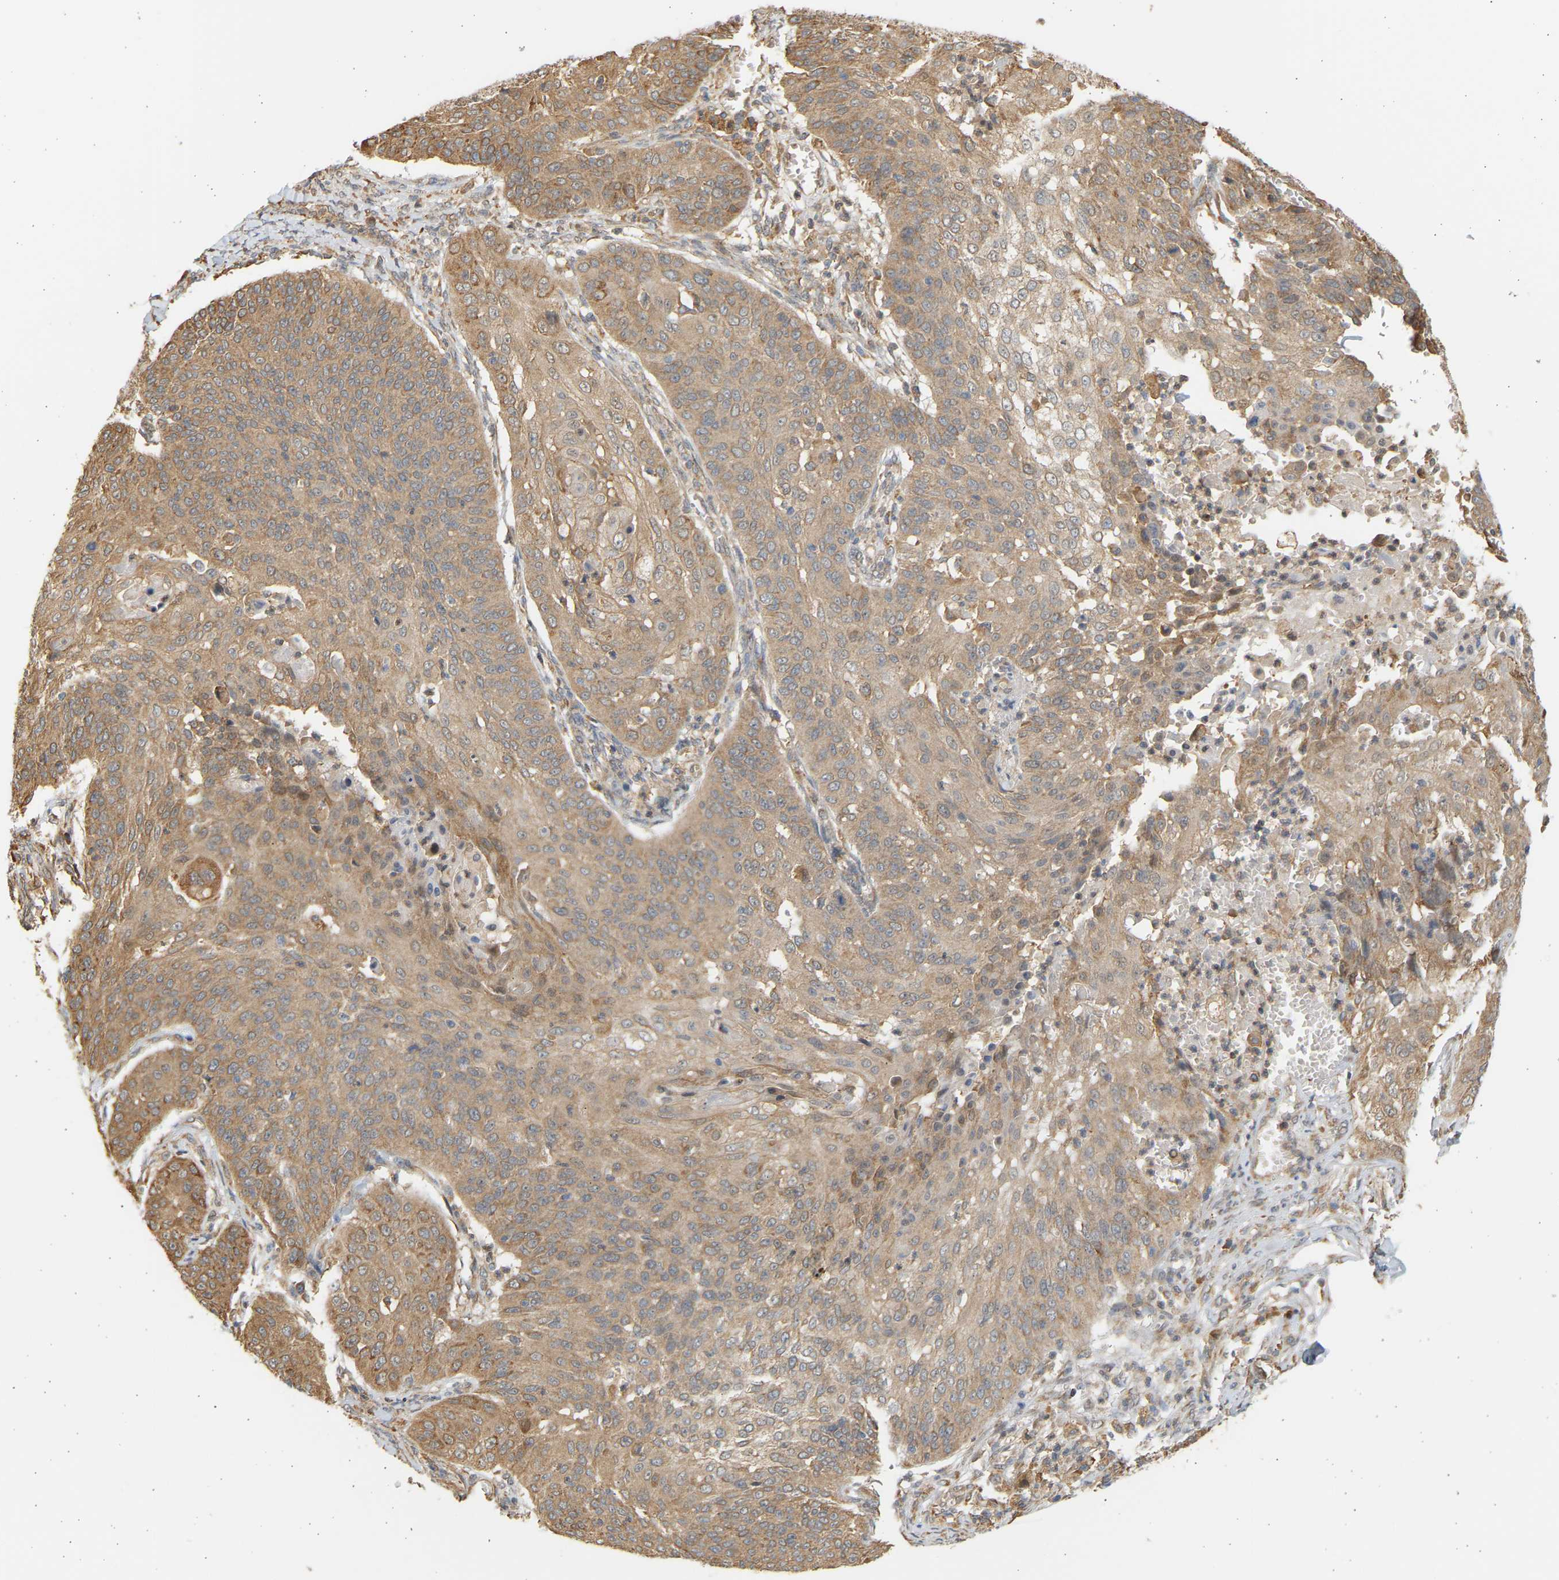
{"staining": {"intensity": "moderate", "quantity": ">75%", "location": "cytoplasmic/membranous"}, "tissue": "cervical cancer", "cell_type": "Tumor cells", "image_type": "cancer", "snomed": [{"axis": "morphology", "description": "Squamous cell carcinoma, NOS"}, {"axis": "topography", "description": "Cervix"}], "caption": "There is medium levels of moderate cytoplasmic/membranous positivity in tumor cells of cervical cancer, as demonstrated by immunohistochemical staining (brown color).", "gene": "B4GALT6", "patient": {"sex": "female", "age": 64}}